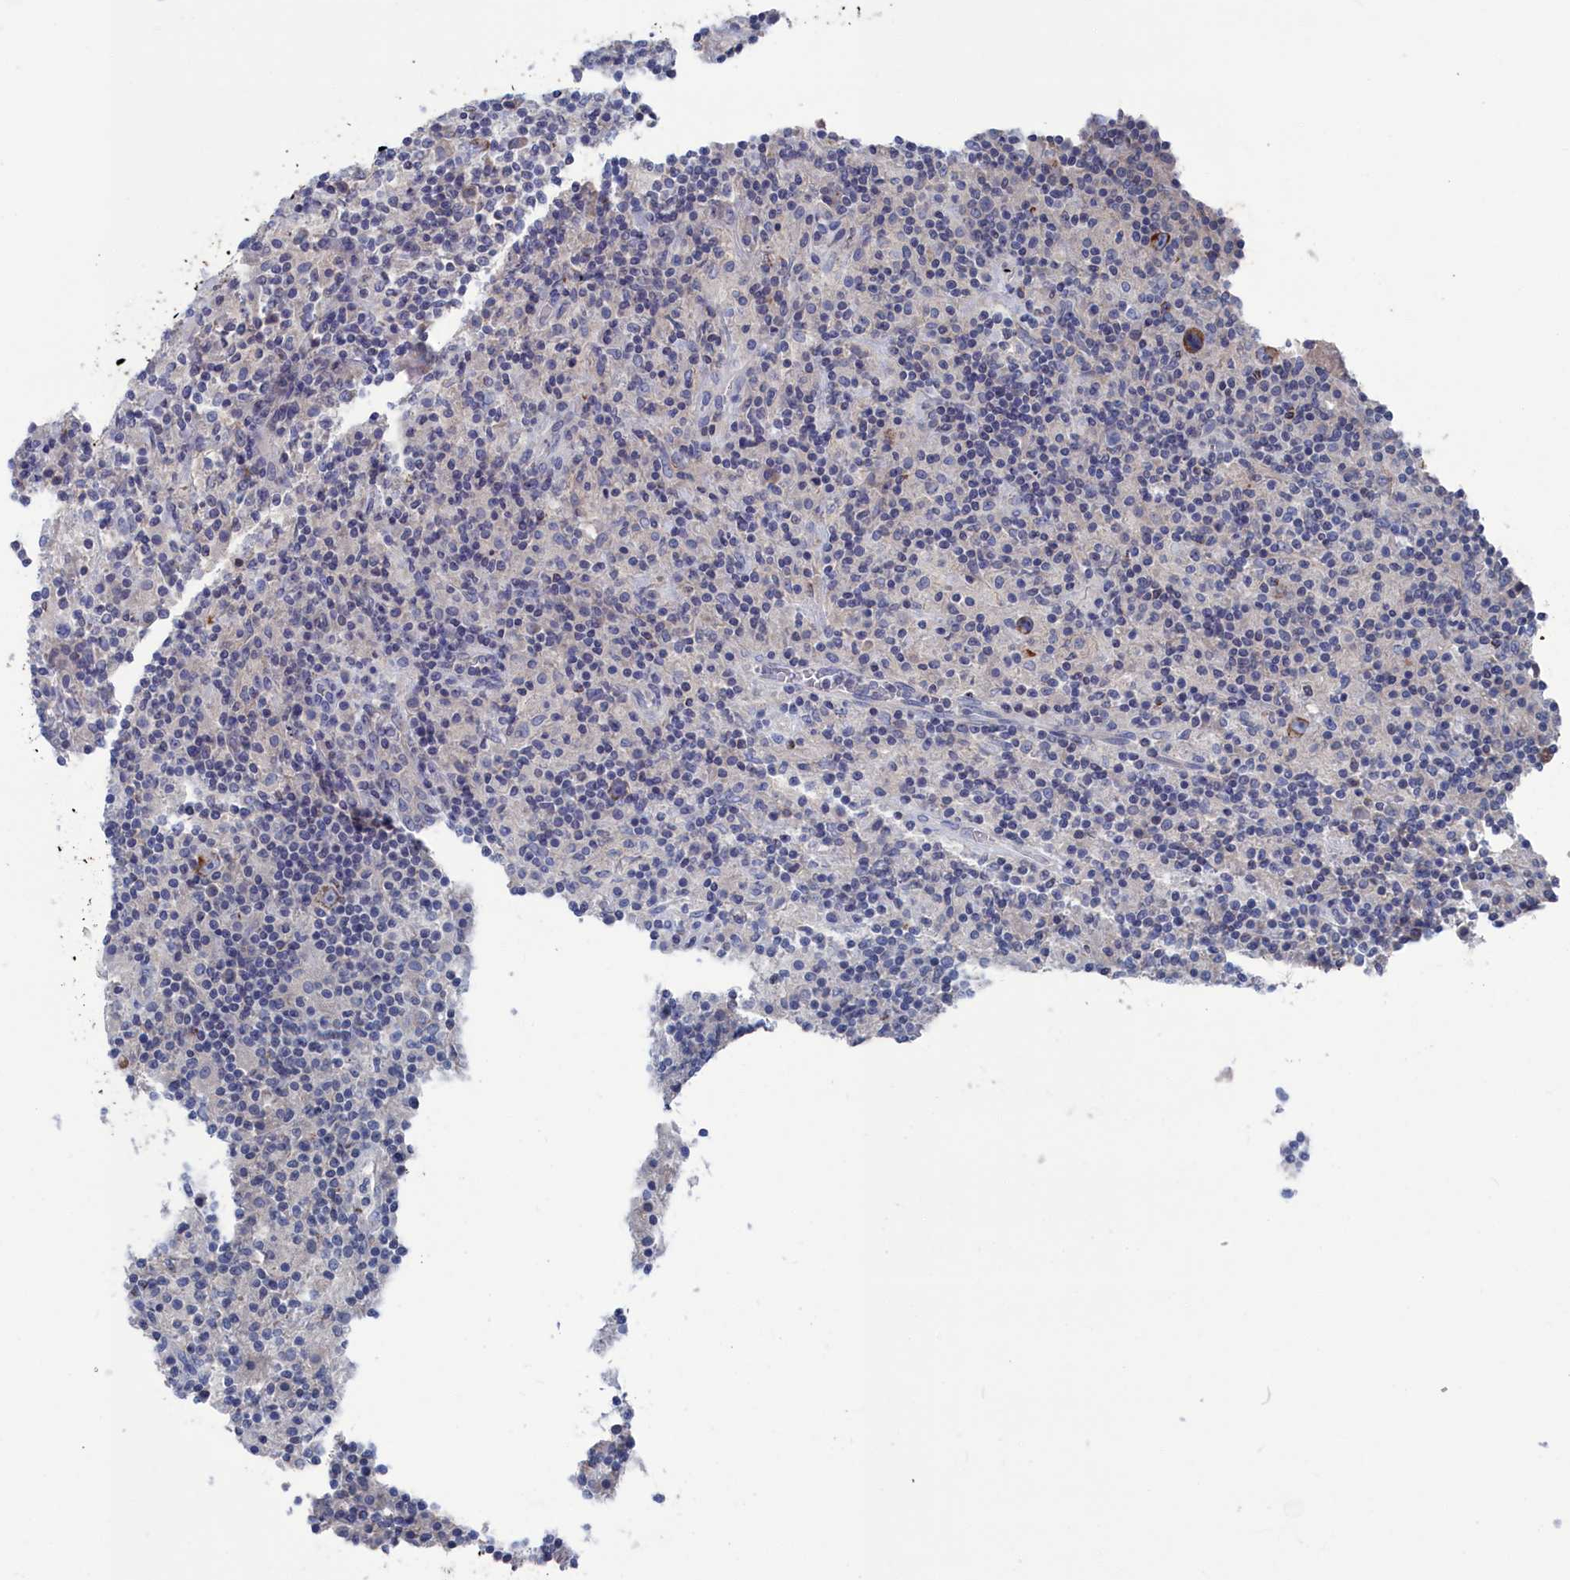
{"staining": {"intensity": "moderate", "quantity": ">75%", "location": "cytoplasmic/membranous"}, "tissue": "lymphoma", "cell_type": "Tumor cells", "image_type": "cancer", "snomed": [{"axis": "morphology", "description": "Hodgkin's disease, NOS"}, {"axis": "topography", "description": "Lymph node"}], "caption": "Immunohistochemical staining of human lymphoma displays medium levels of moderate cytoplasmic/membranous expression in approximately >75% of tumor cells.", "gene": "CEND1", "patient": {"sex": "male", "age": 70}}